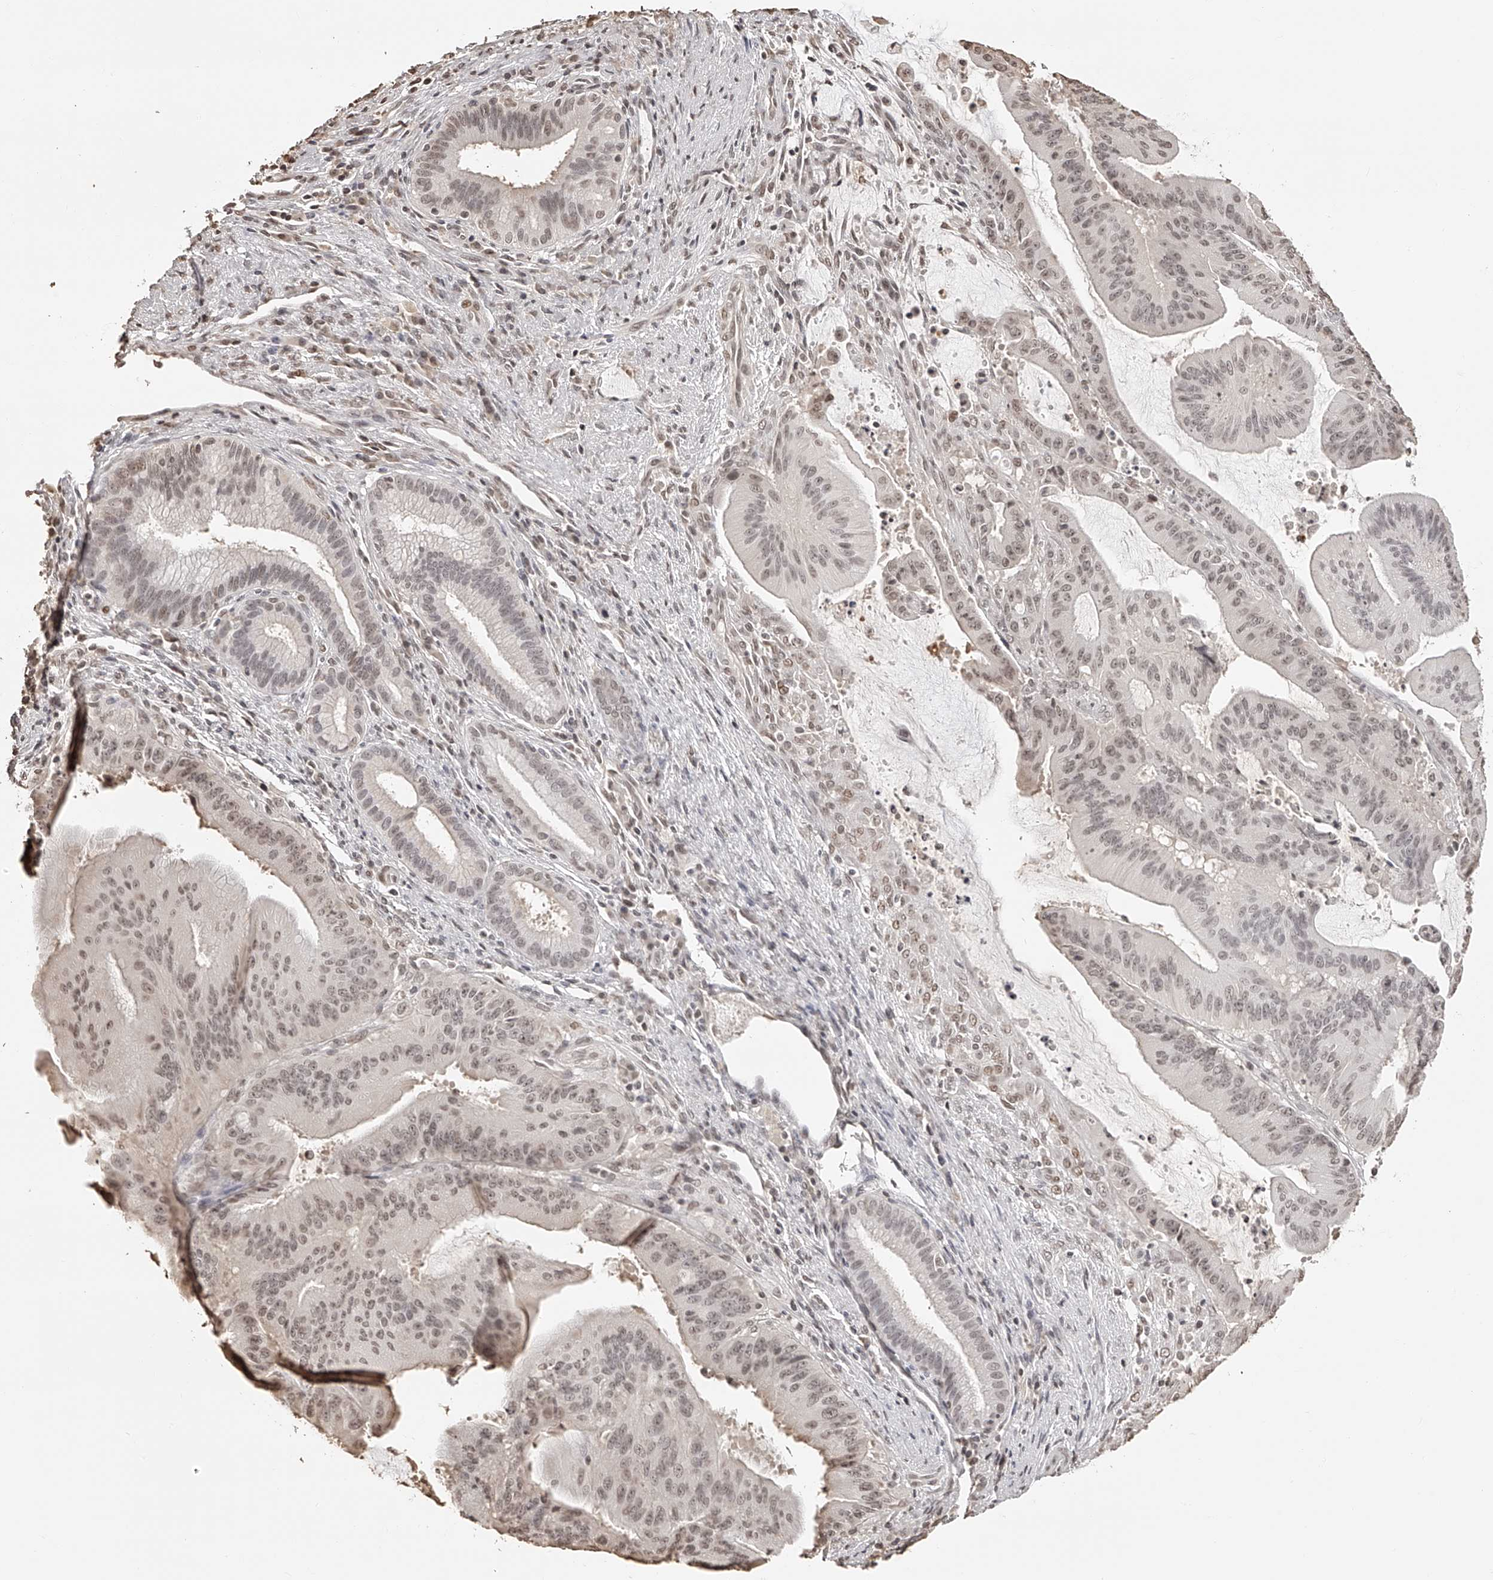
{"staining": {"intensity": "weak", "quantity": ">75%", "location": "nuclear"}, "tissue": "liver cancer", "cell_type": "Tumor cells", "image_type": "cancer", "snomed": [{"axis": "morphology", "description": "Normal tissue, NOS"}, {"axis": "morphology", "description": "Cholangiocarcinoma"}, {"axis": "topography", "description": "Liver"}, {"axis": "topography", "description": "Peripheral nerve tissue"}], "caption": "Liver cancer (cholangiocarcinoma) stained with a protein marker demonstrates weak staining in tumor cells.", "gene": "ZNF503", "patient": {"sex": "female", "age": 73}}